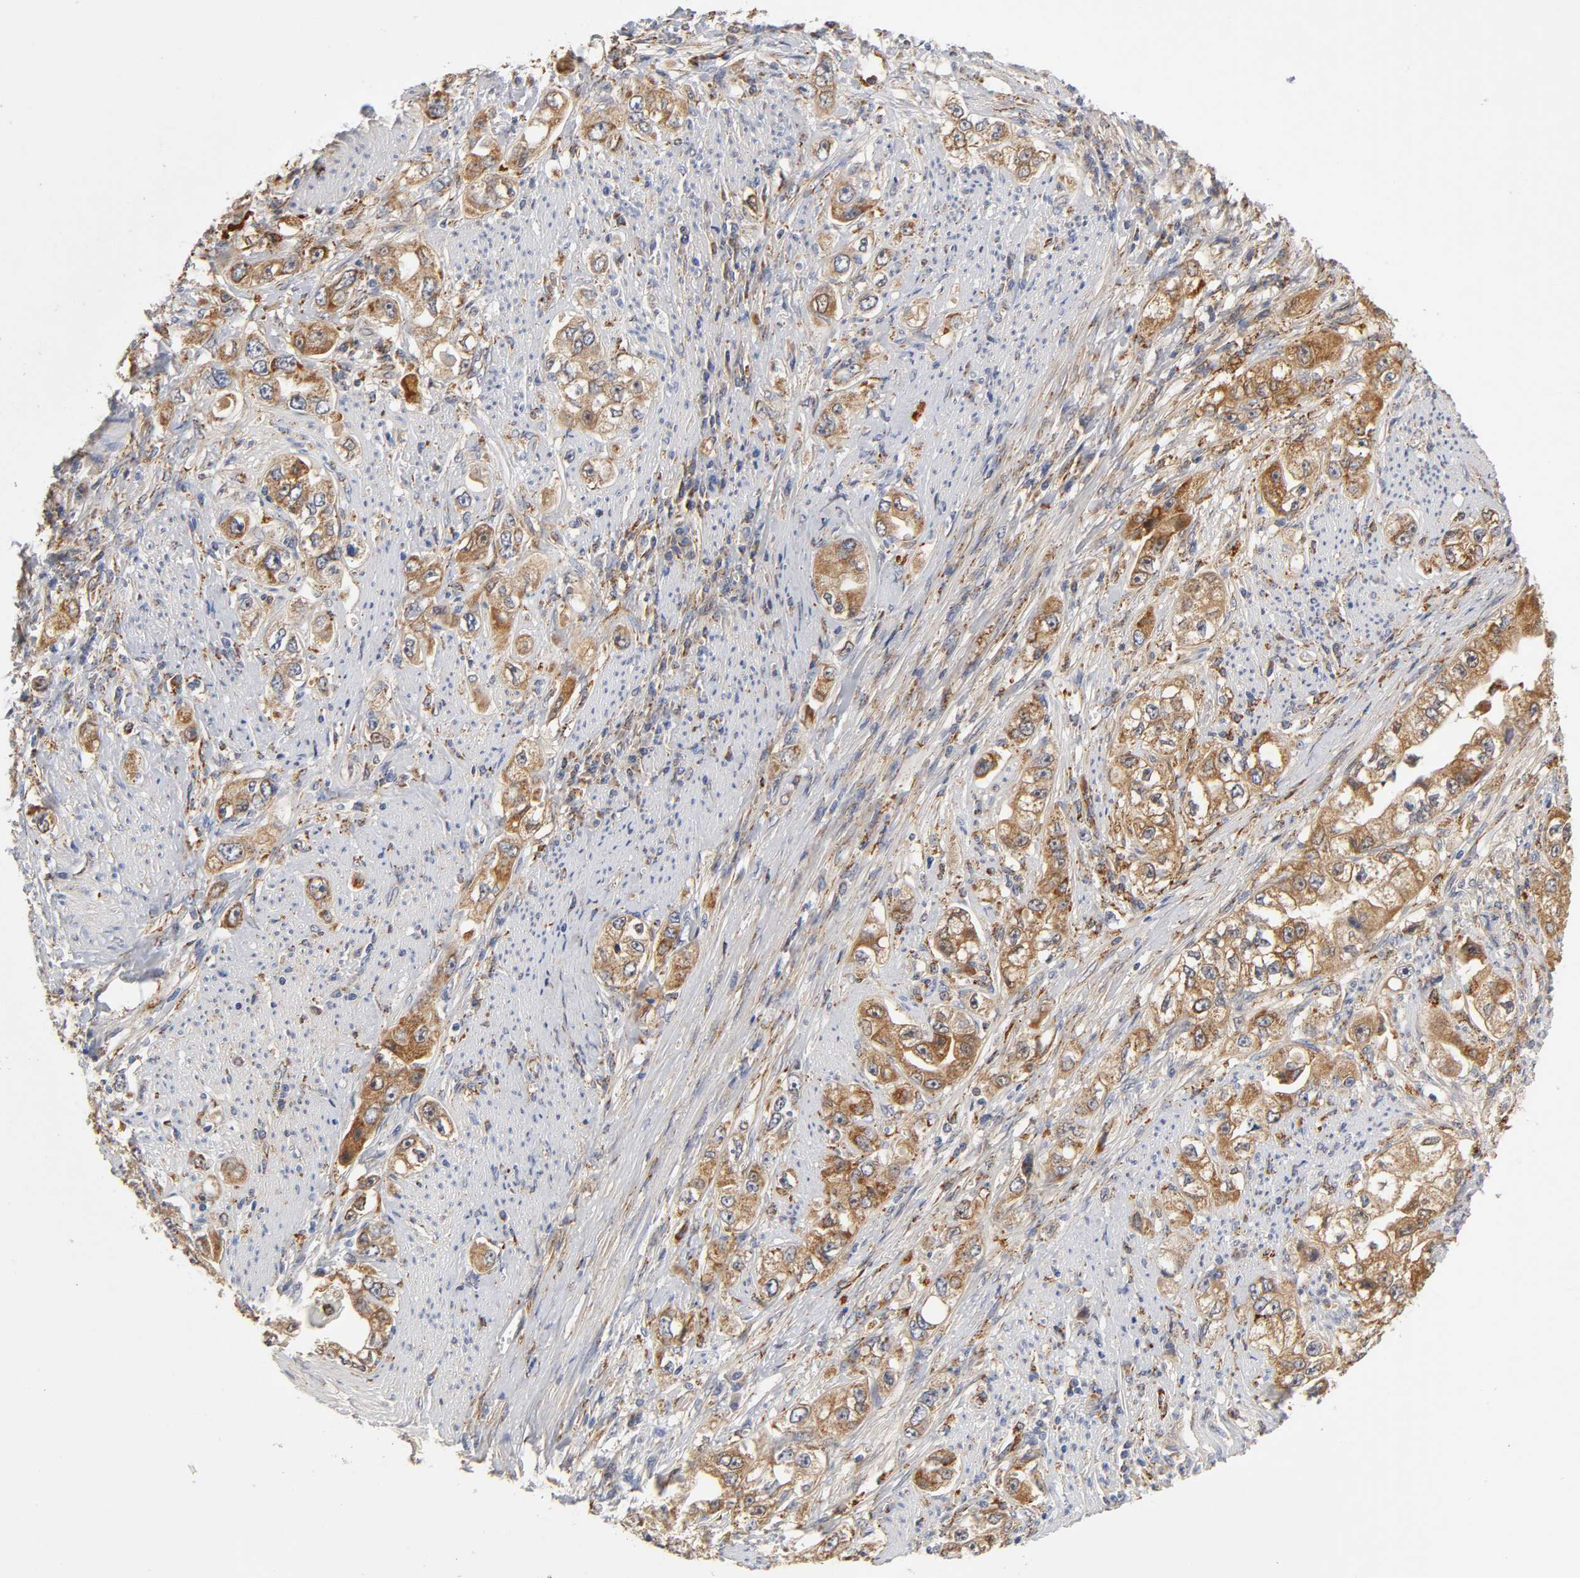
{"staining": {"intensity": "moderate", "quantity": ">75%", "location": "cytoplasmic/membranous"}, "tissue": "stomach cancer", "cell_type": "Tumor cells", "image_type": "cancer", "snomed": [{"axis": "morphology", "description": "Adenocarcinoma, NOS"}, {"axis": "topography", "description": "Stomach, lower"}], "caption": "This image shows stomach adenocarcinoma stained with IHC to label a protein in brown. The cytoplasmic/membranous of tumor cells show moderate positivity for the protein. Nuclei are counter-stained blue.", "gene": "ISG15", "patient": {"sex": "female", "age": 93}}